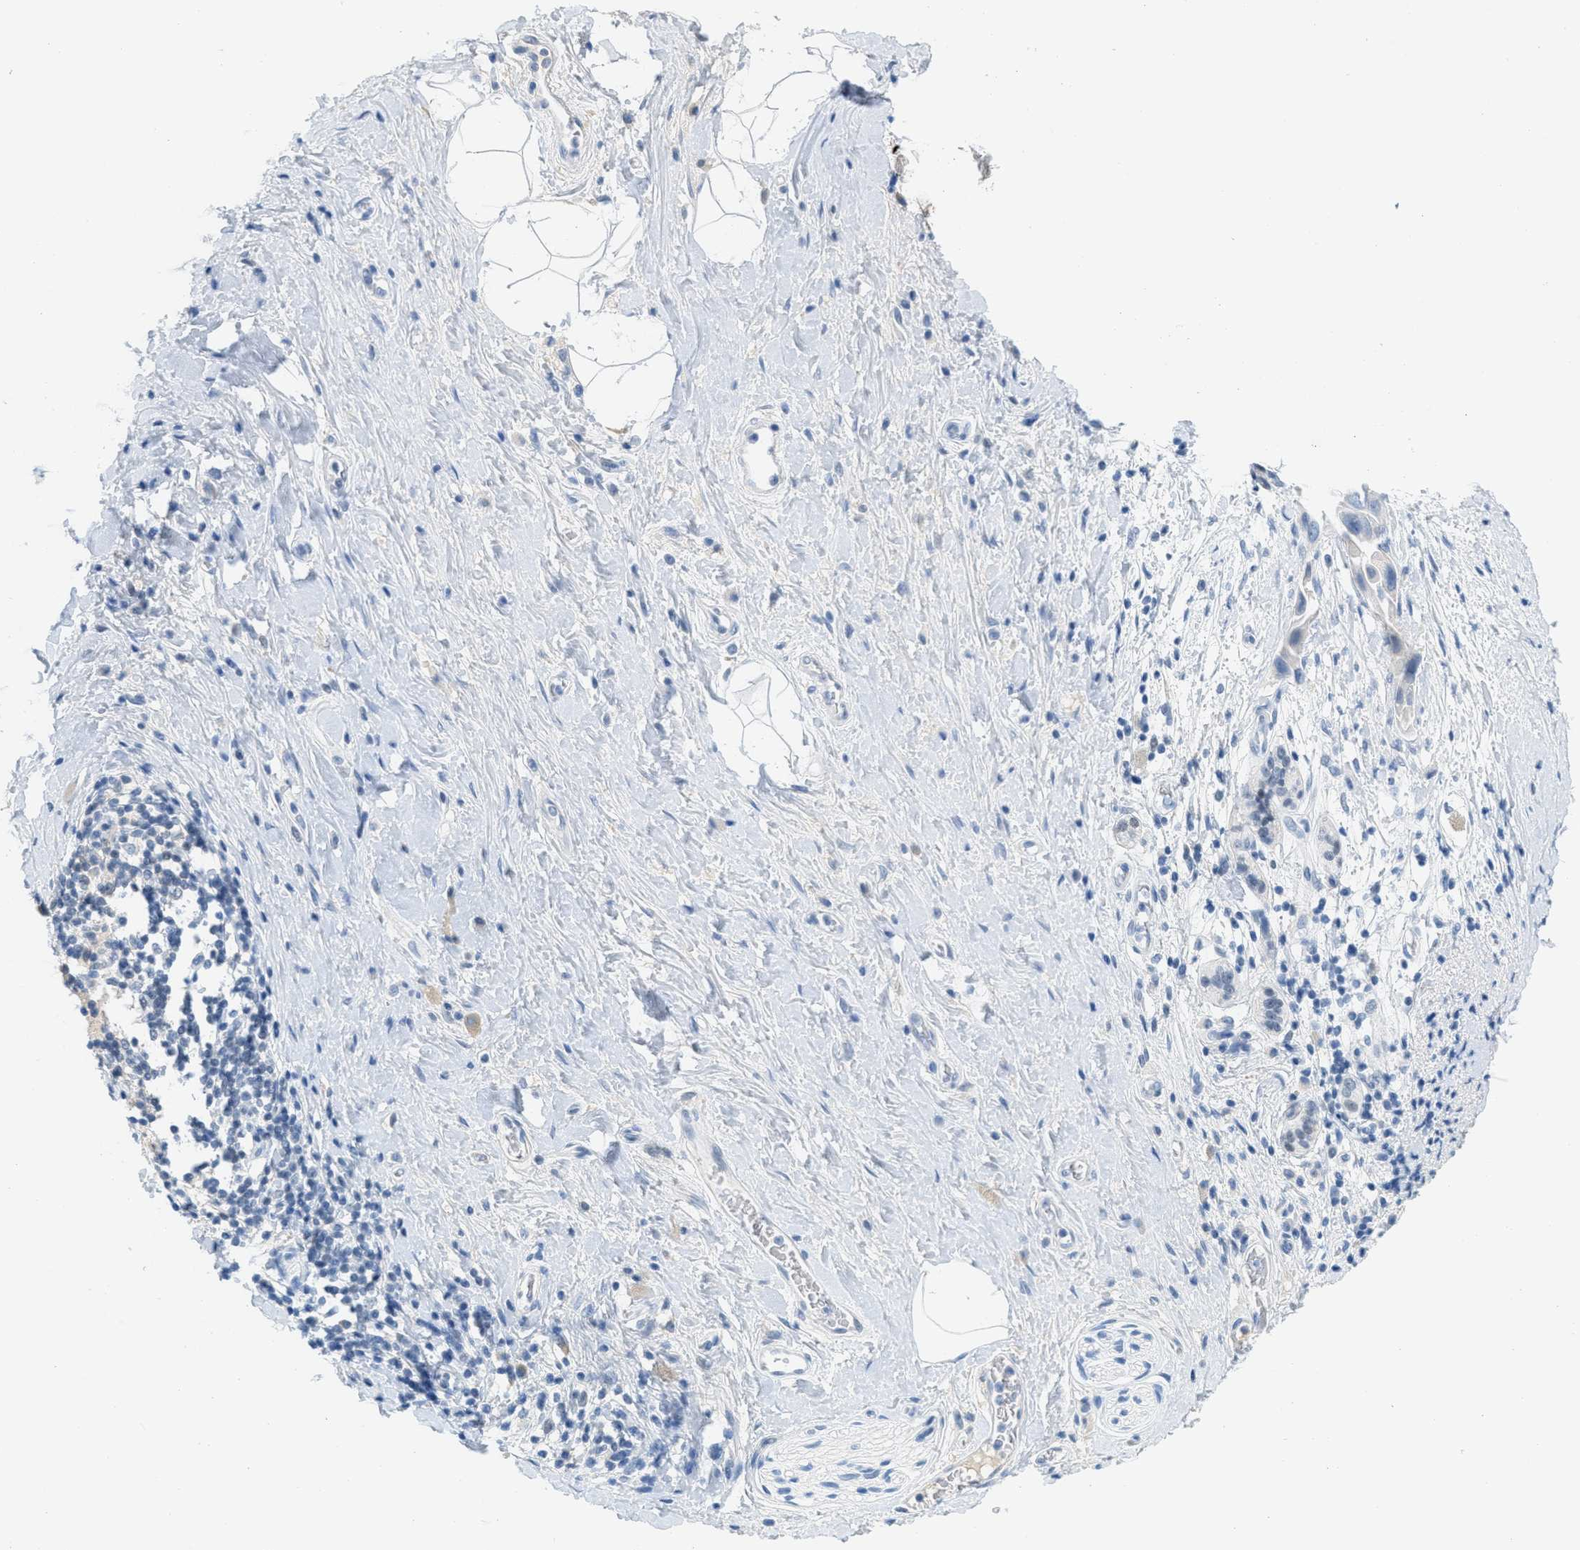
{"staining": {"intensity": "negative", "quantity": "none", "location": "none"}, "tissue": "pancreatic cancer", "cell_type": "Tumor cells", "image_type": "cancer", "snomed": [{"axis": "morphology", "description": "Adenocarcinoma, NOS"}, {"axis": "topography", "description": "Pancreas"}], "caption": "Immunohistochemistry (IHC) of human pancreatic adenocarcinoma demonstrates no positivity in tumor cells.", "gene": "HSF2", "patient": {"sex": "male", "age": 55}}